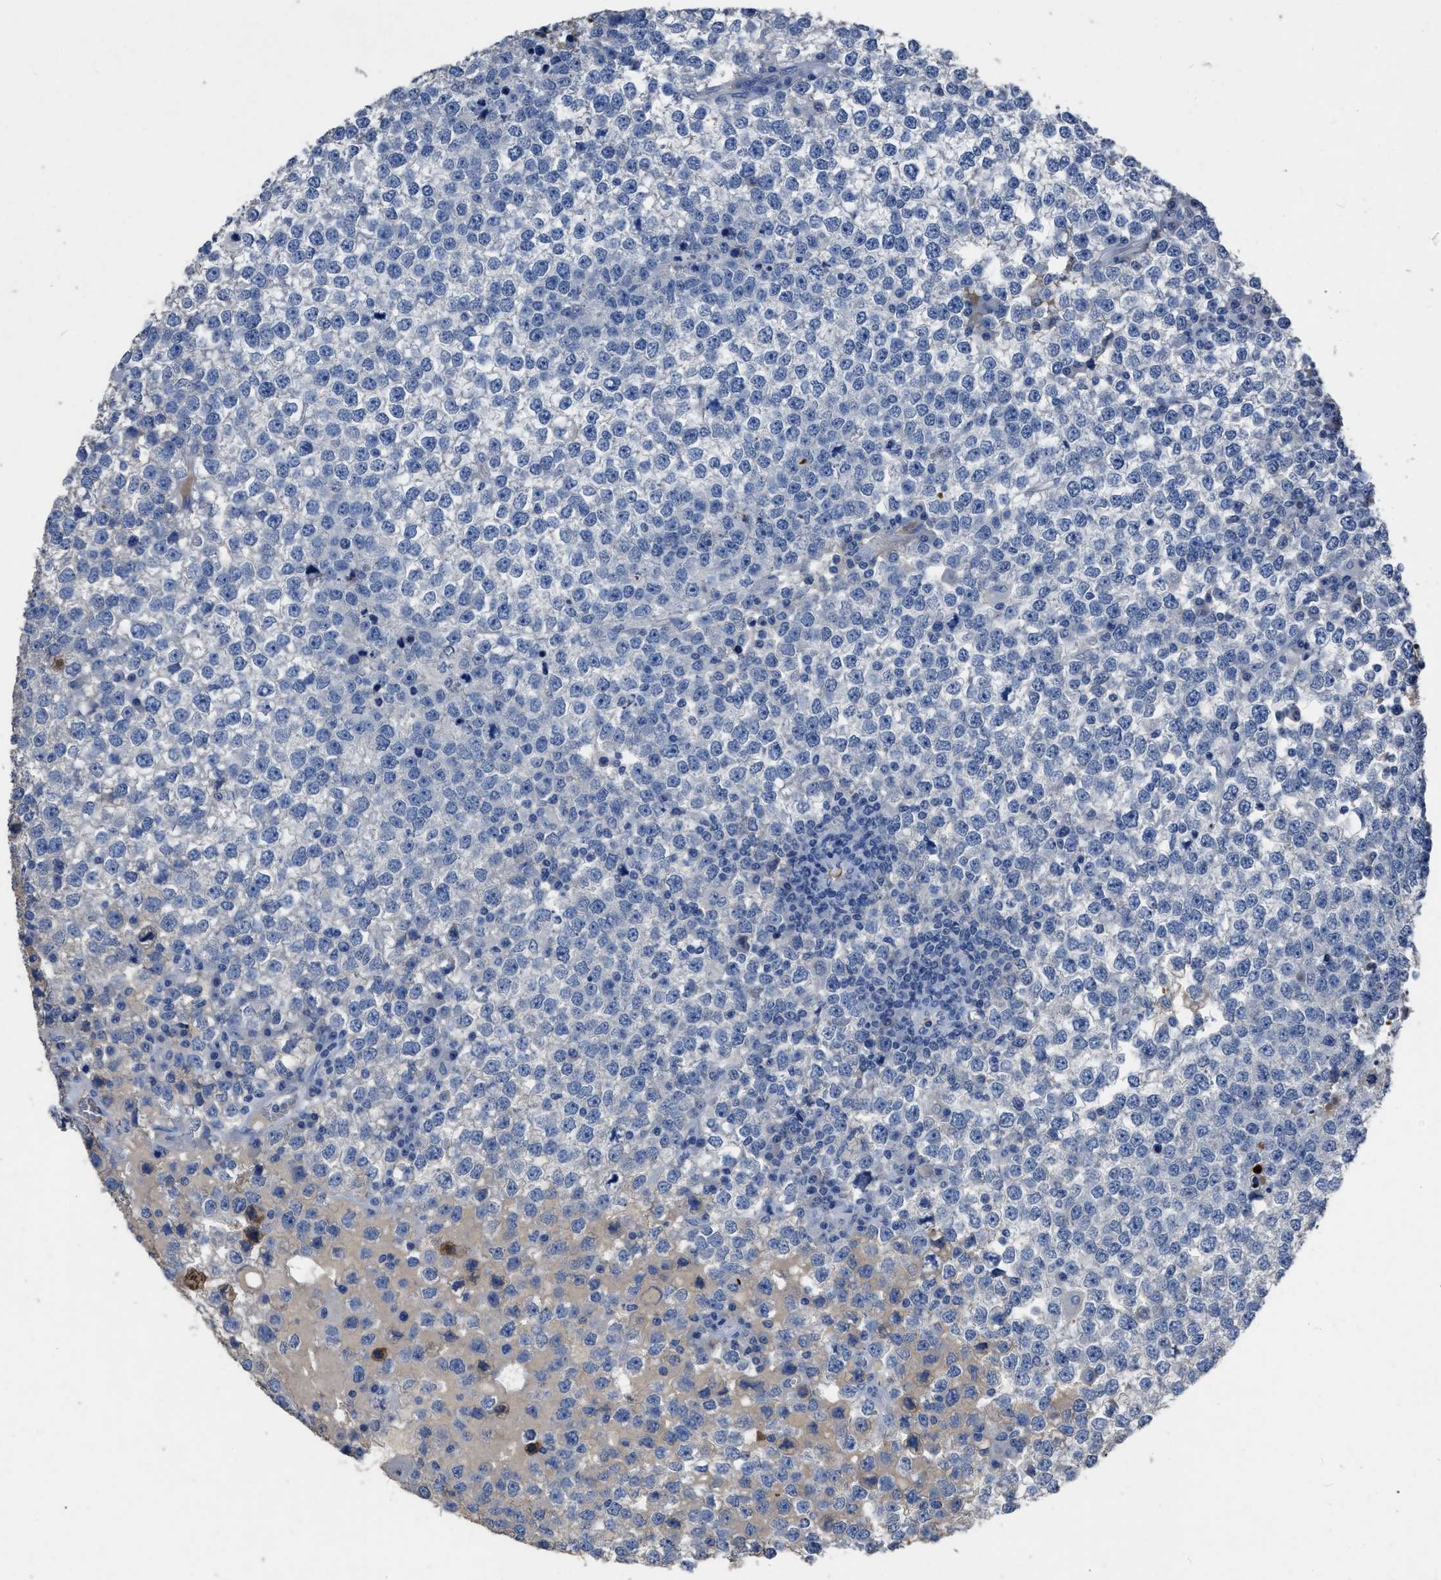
{"staining": {"intensity": "moderate", "quantity": "<25%", "location": "cytoplasmic/membranous"}, "tissue": "testis cancer", "cell_type": "Tumor cells", "image_type": "cancer", "snomed": [{"axis": "morphology", "description": "Seminoma, NOS"}, {"axis": "topography", "description": "Testis"}], "caption": "High-power microscopy captured an immunohistochemistry (IHC) histopathology image of testis seminoma, revealing moderate cytoplasmic/membranous staining in about <25% of tumor cells.", "gene": "HABP2", "patient": {"sex": "male", "age": 65}}